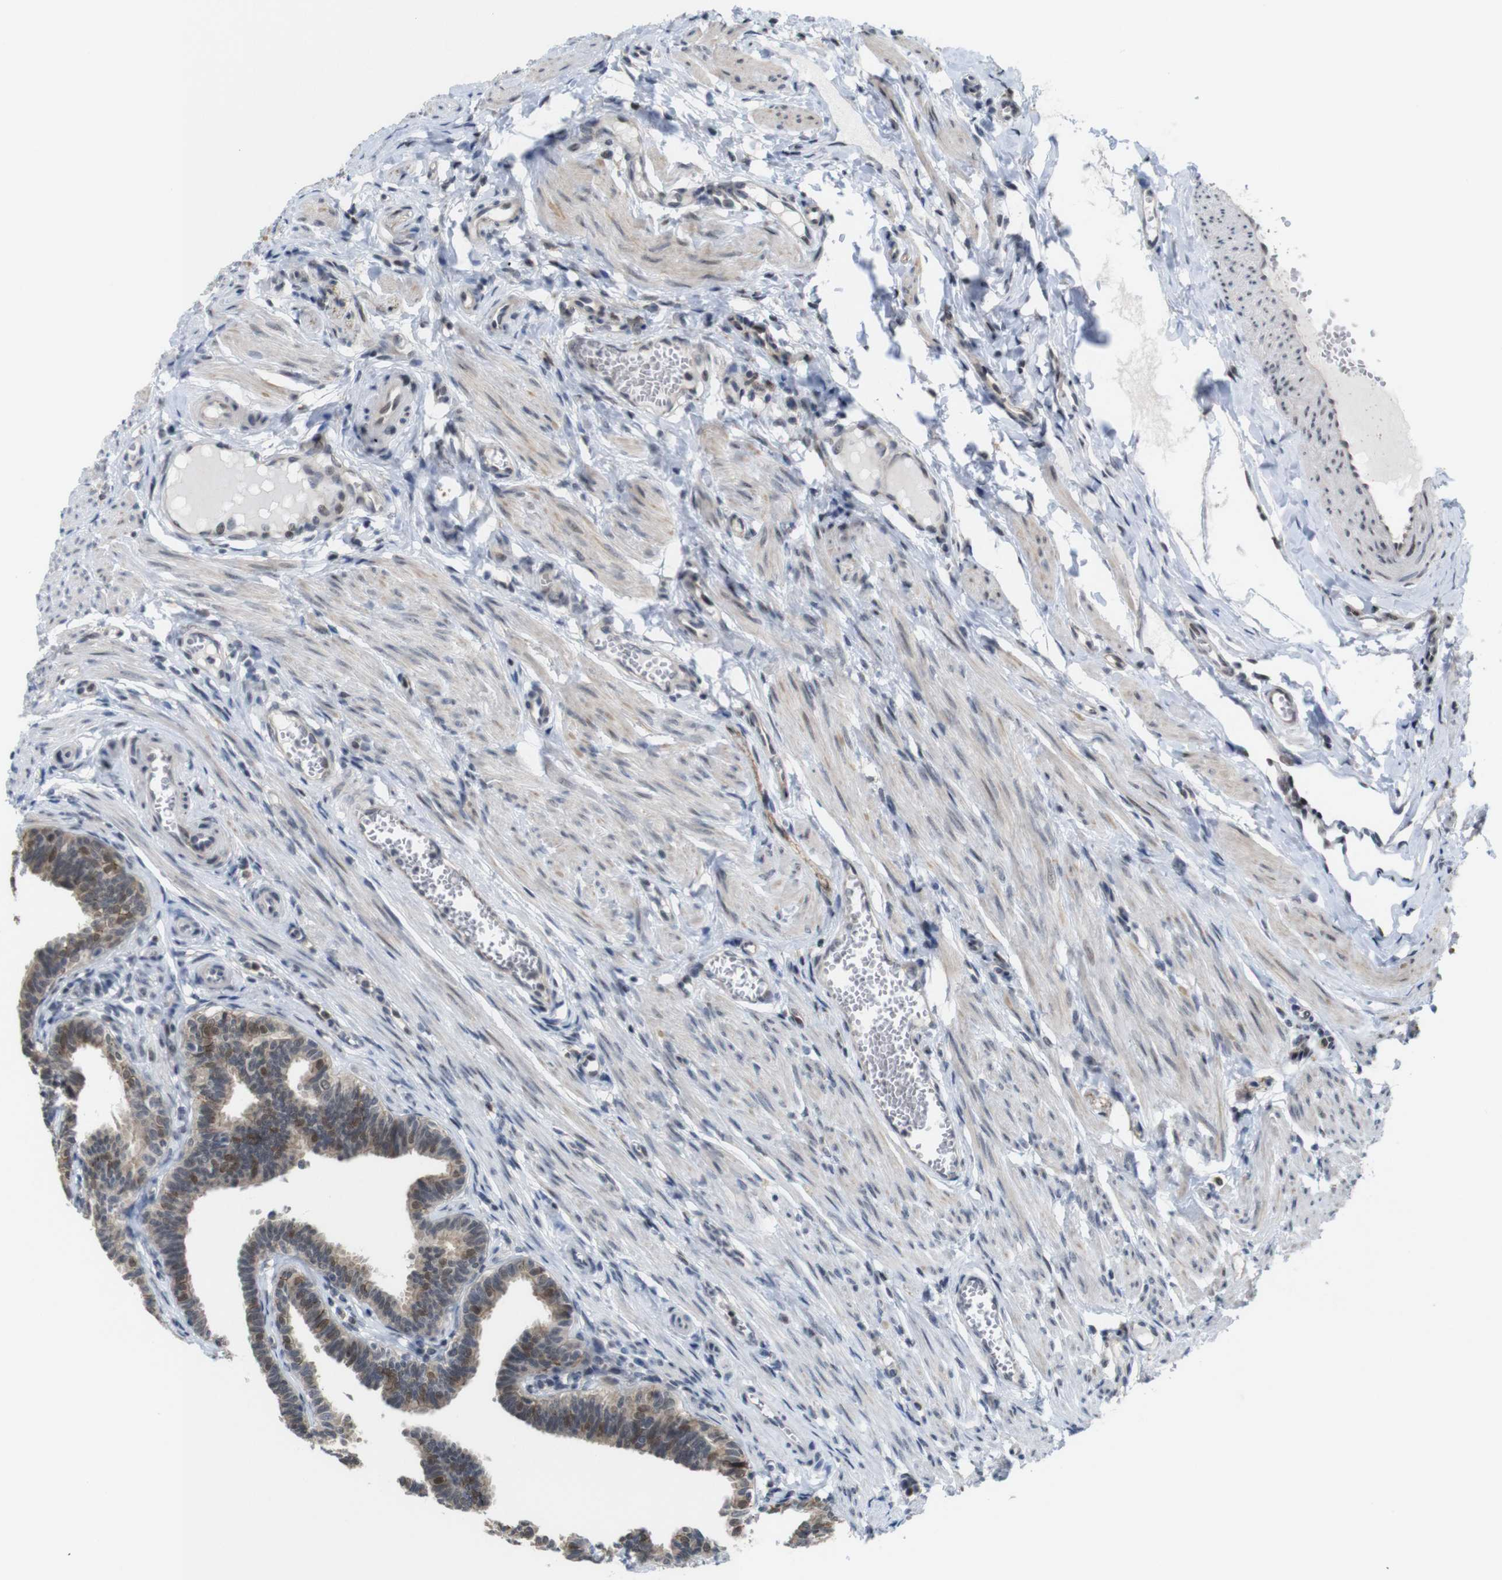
{"staining": {"intensity": "moderate", "quantity": ">75%", "location": "cytoplasmic/membranous,nuclear"}, "tissue": "fallopian tube", "cell_type": "Glandular cells", "image_type": "normal", "snomed": [{"axis": "morphology", "description": "Normal tissue, NOS"}, {"axis": "topography", "description": "Fallopian tube"}, {"axis": "topography", "description": "Ovary"}], "caption": "Fallopian tube stained with immunohistochemistry (IHC) reveals moderate cytoplasmic/membranous,nuclear staining in approximately >75% of glandular cells.", "gene": "PNMA8A", "patient": {"sex": "female", "age": 23}}